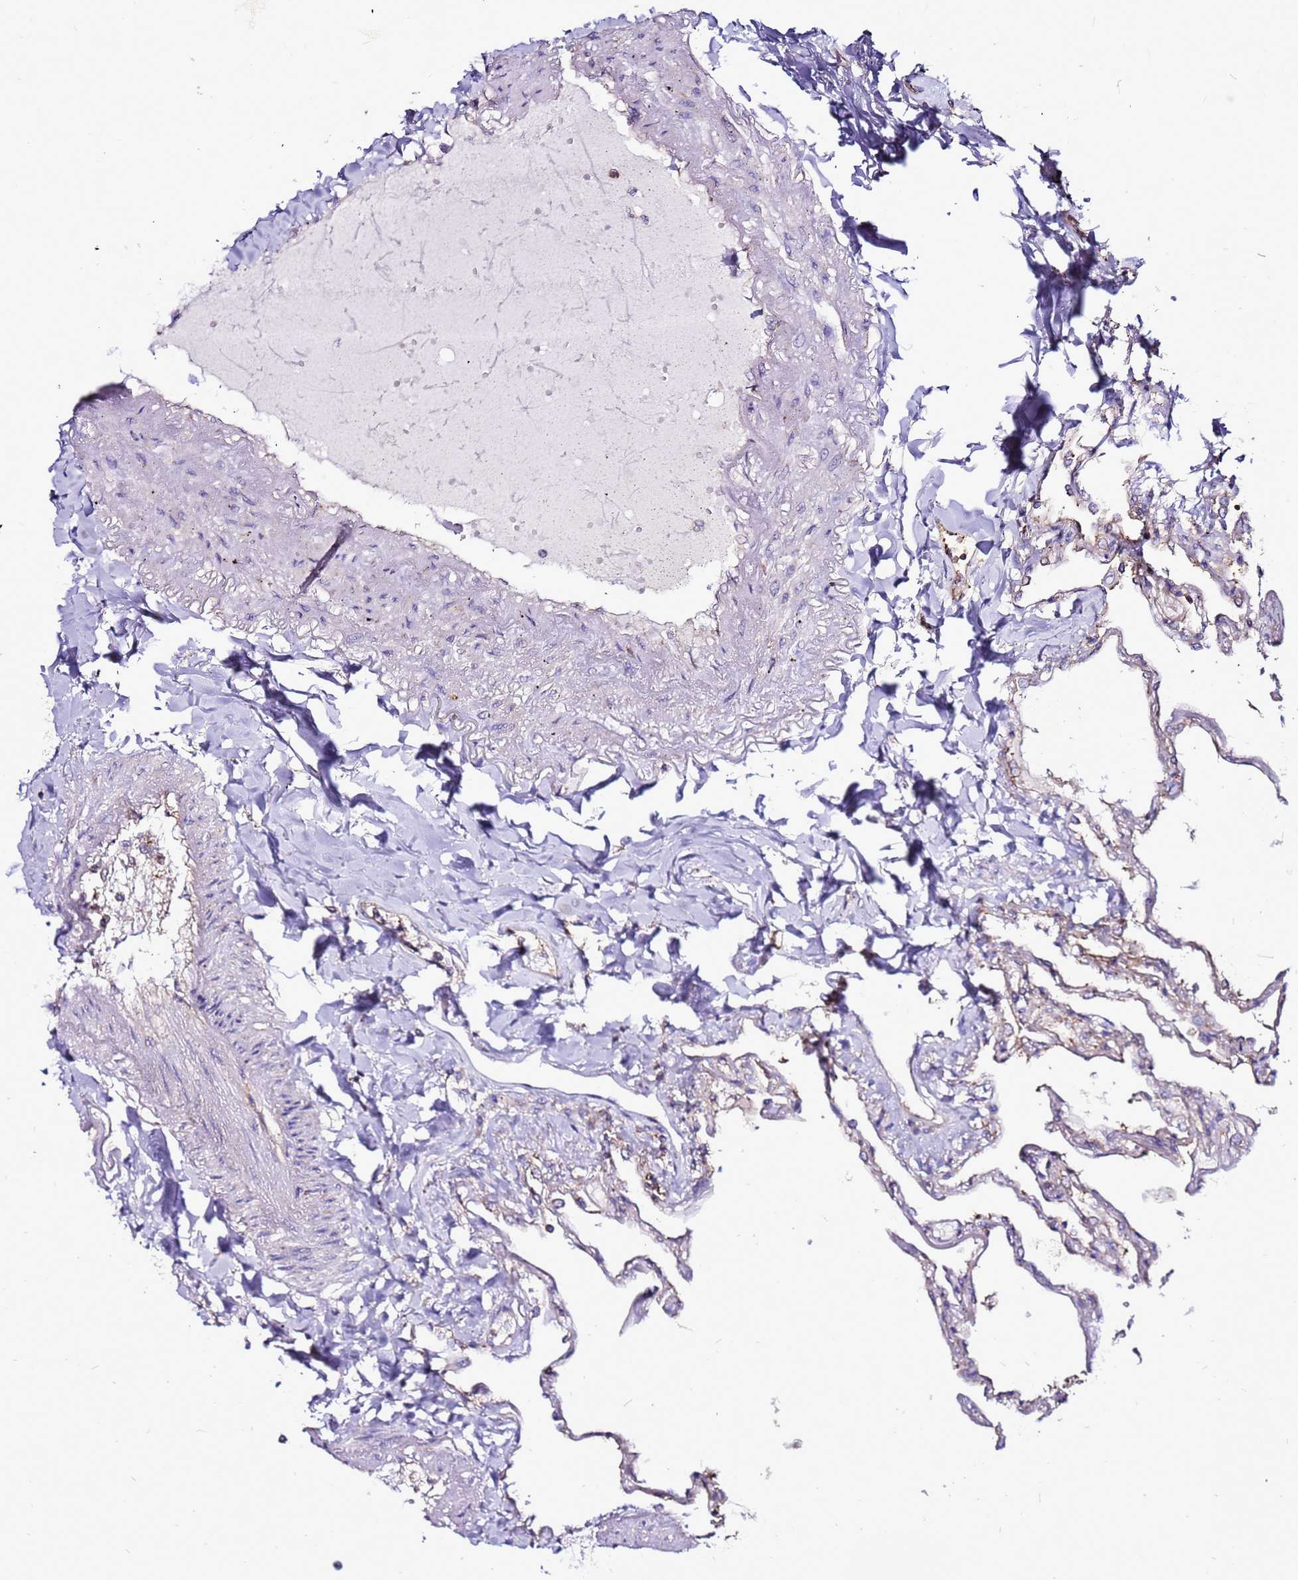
{"staining": {"intensity": "weak", "quantity": "25%-75%", "location": "cytoplasmic/membranous"}, "tissue": "lung", "cell_type": "Alveolar cells", "image_type": "normal", "snomed": [{"axis": "morphology", "description": "Normal tissue, NOS"}, {"axis": "topography", "description": "Lung"}], "caption": "About 25%-75% of alveolar cells in benign human lung show weak cytoplasmic/membranous protein positivity as visualized by brown immunohistochemical staining.", "gene": "NRN1L", "patient": {"sex": "female", "age": 67}}